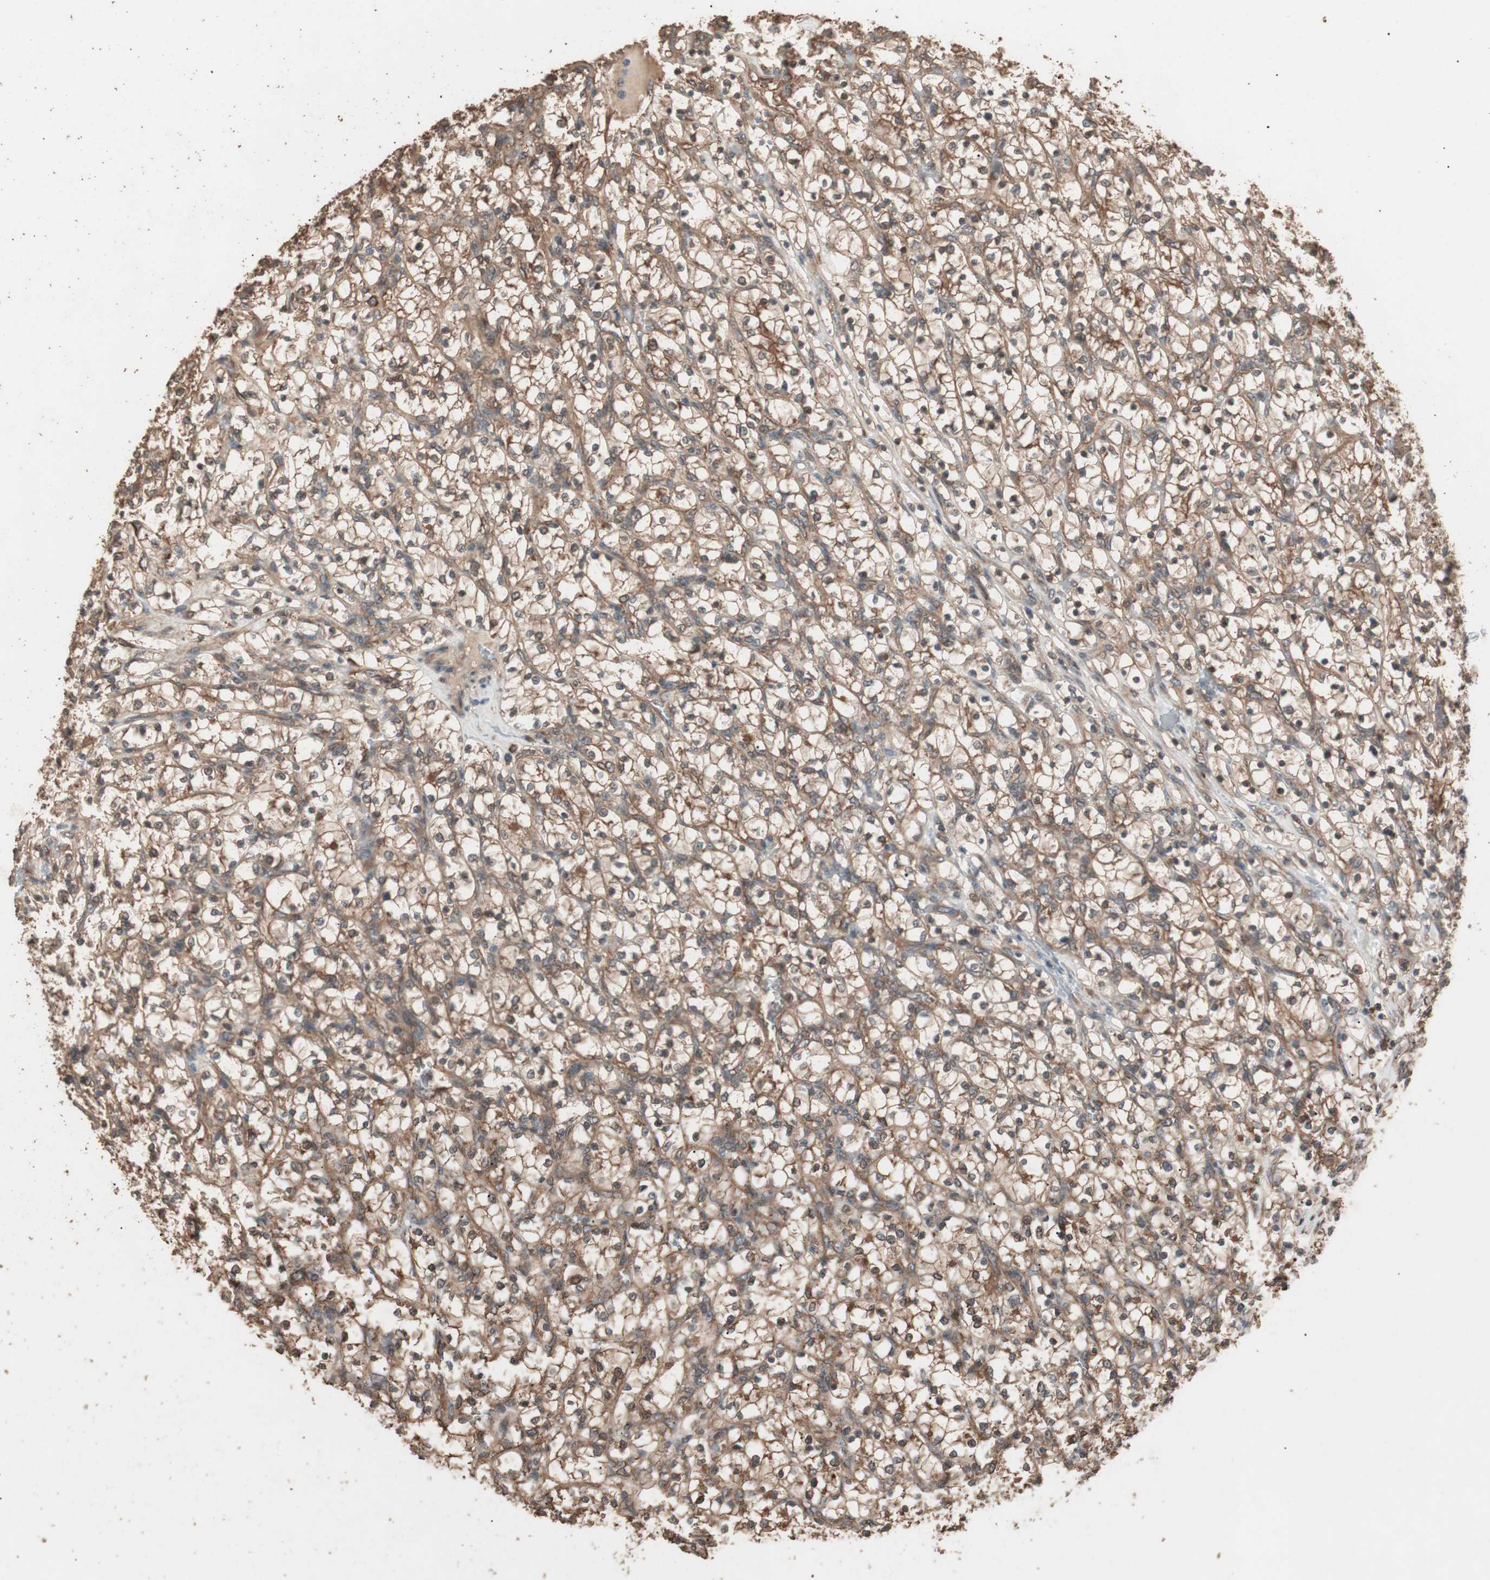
{"staining": {"intensity": "moderate", "quantity": ">75%", "location": "cytoplasmic/membranous"}, "tissue": "renal cancer", "cell_type": "Tumor cells", "image_type": "cancer", "snomed": [{"axis": "morphology", "description": "Adenocarcinoma, NOS"}, {"axis": "topography", "description": "Kidney"}], "caption": "Renal cancer stained with a brown dye demonstrates moderate cytoplasmic/membranous positive staining in approximately >75% of tumor cells.", "gene": "CCN4", "patient": {"sex": "female", "age": 69}}